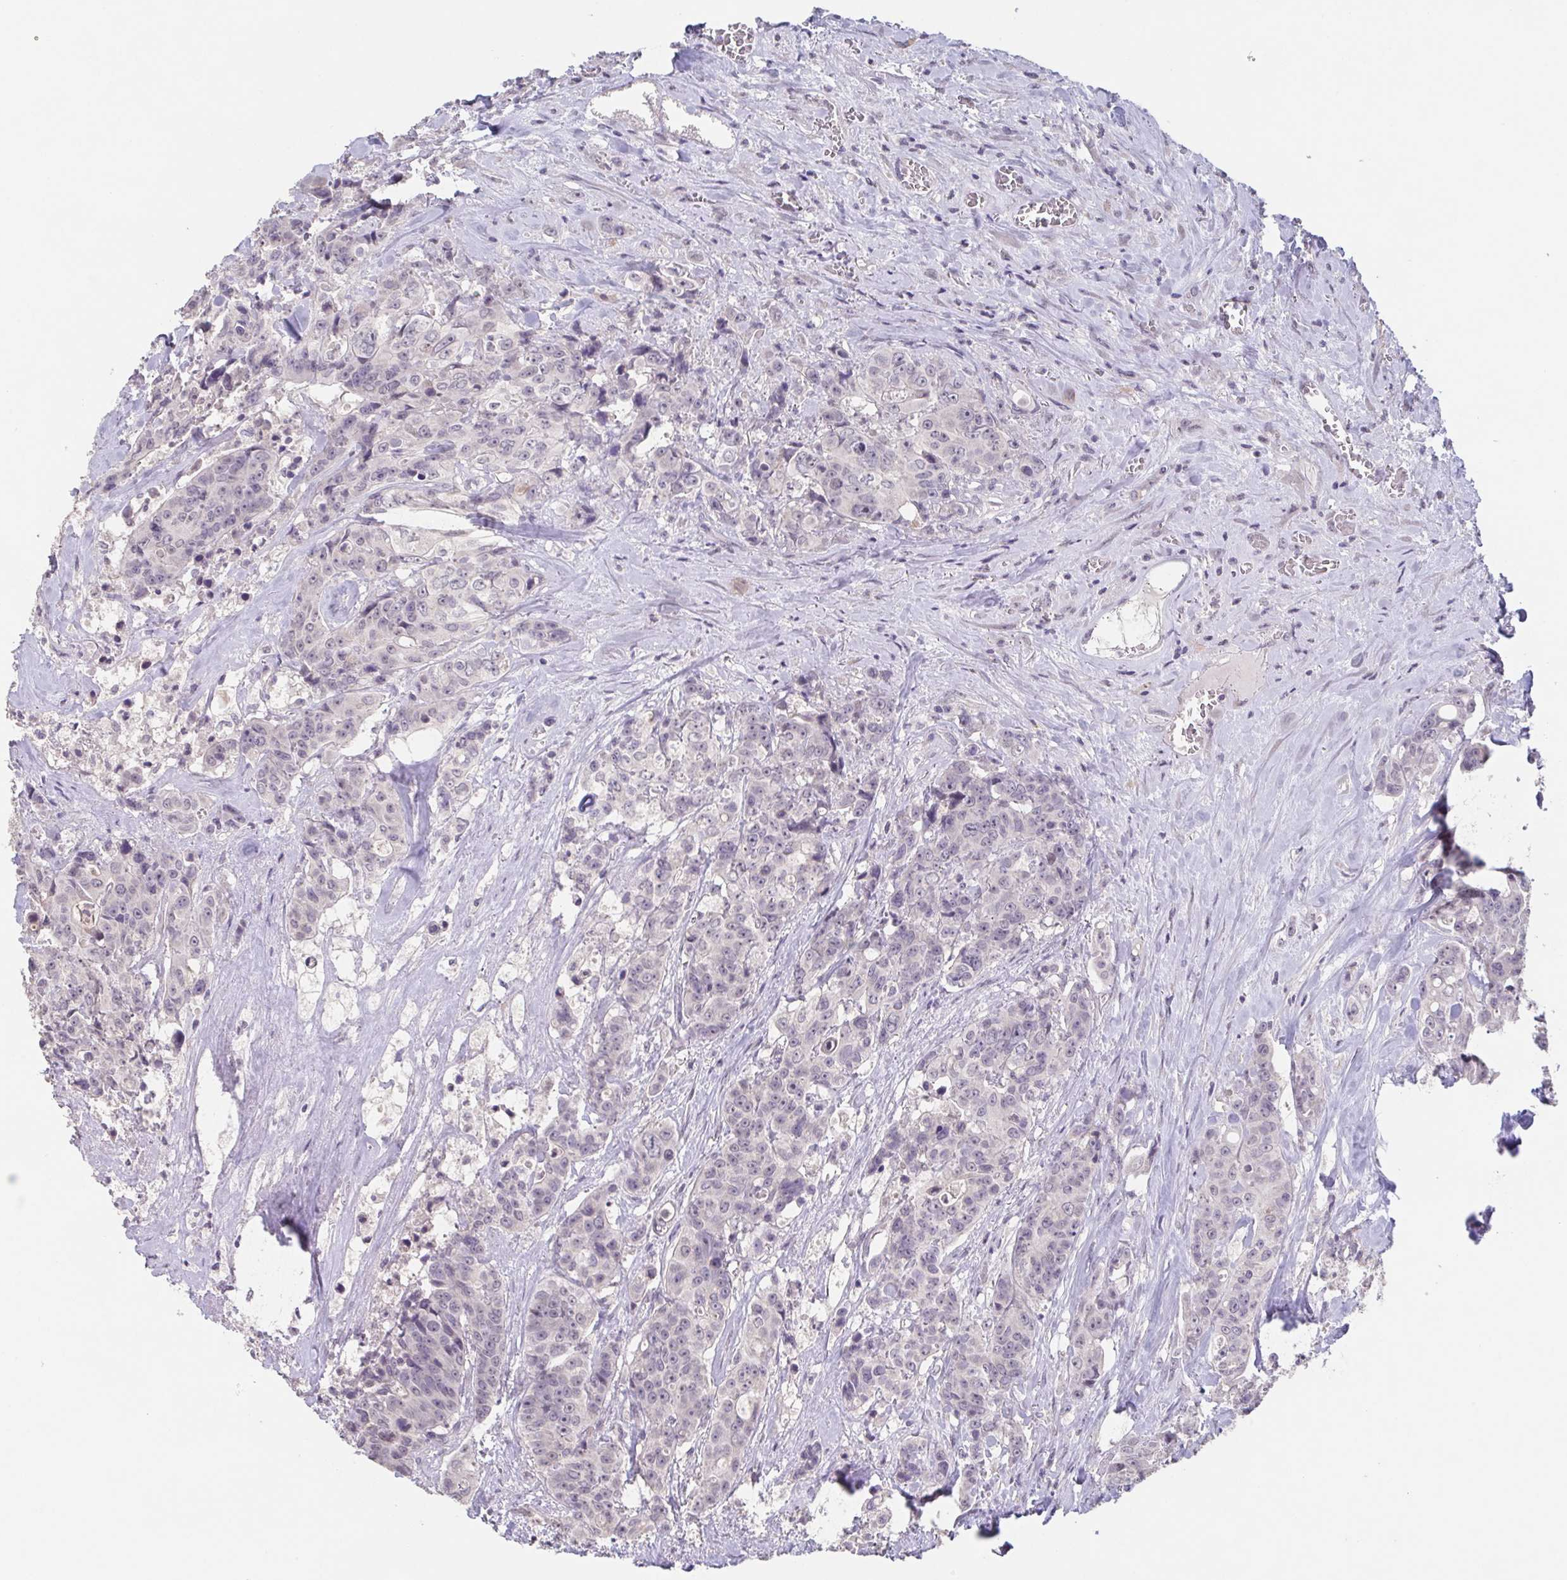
{"staining": {"intensity": "negative", "quantity": "none", "location": "none"}, "tissue": "colorectal cancer", "cell_type": "Tumor cells", "image_type": "cancer", "snomed": [{"axis": "morphology", "description": "Adenocarcinoma, NOS"}, {"axis": "topography", "description": "Rectum"}], "caption": "Protein analysis of adenocarcinoma (colorectal) exhibits no significant positivity in tumor cells. (Immunohistochemistry, brightfield microscopy, high magnification).", "gene": "GHRL", "patient": {"sex": "female", "age": 62}}